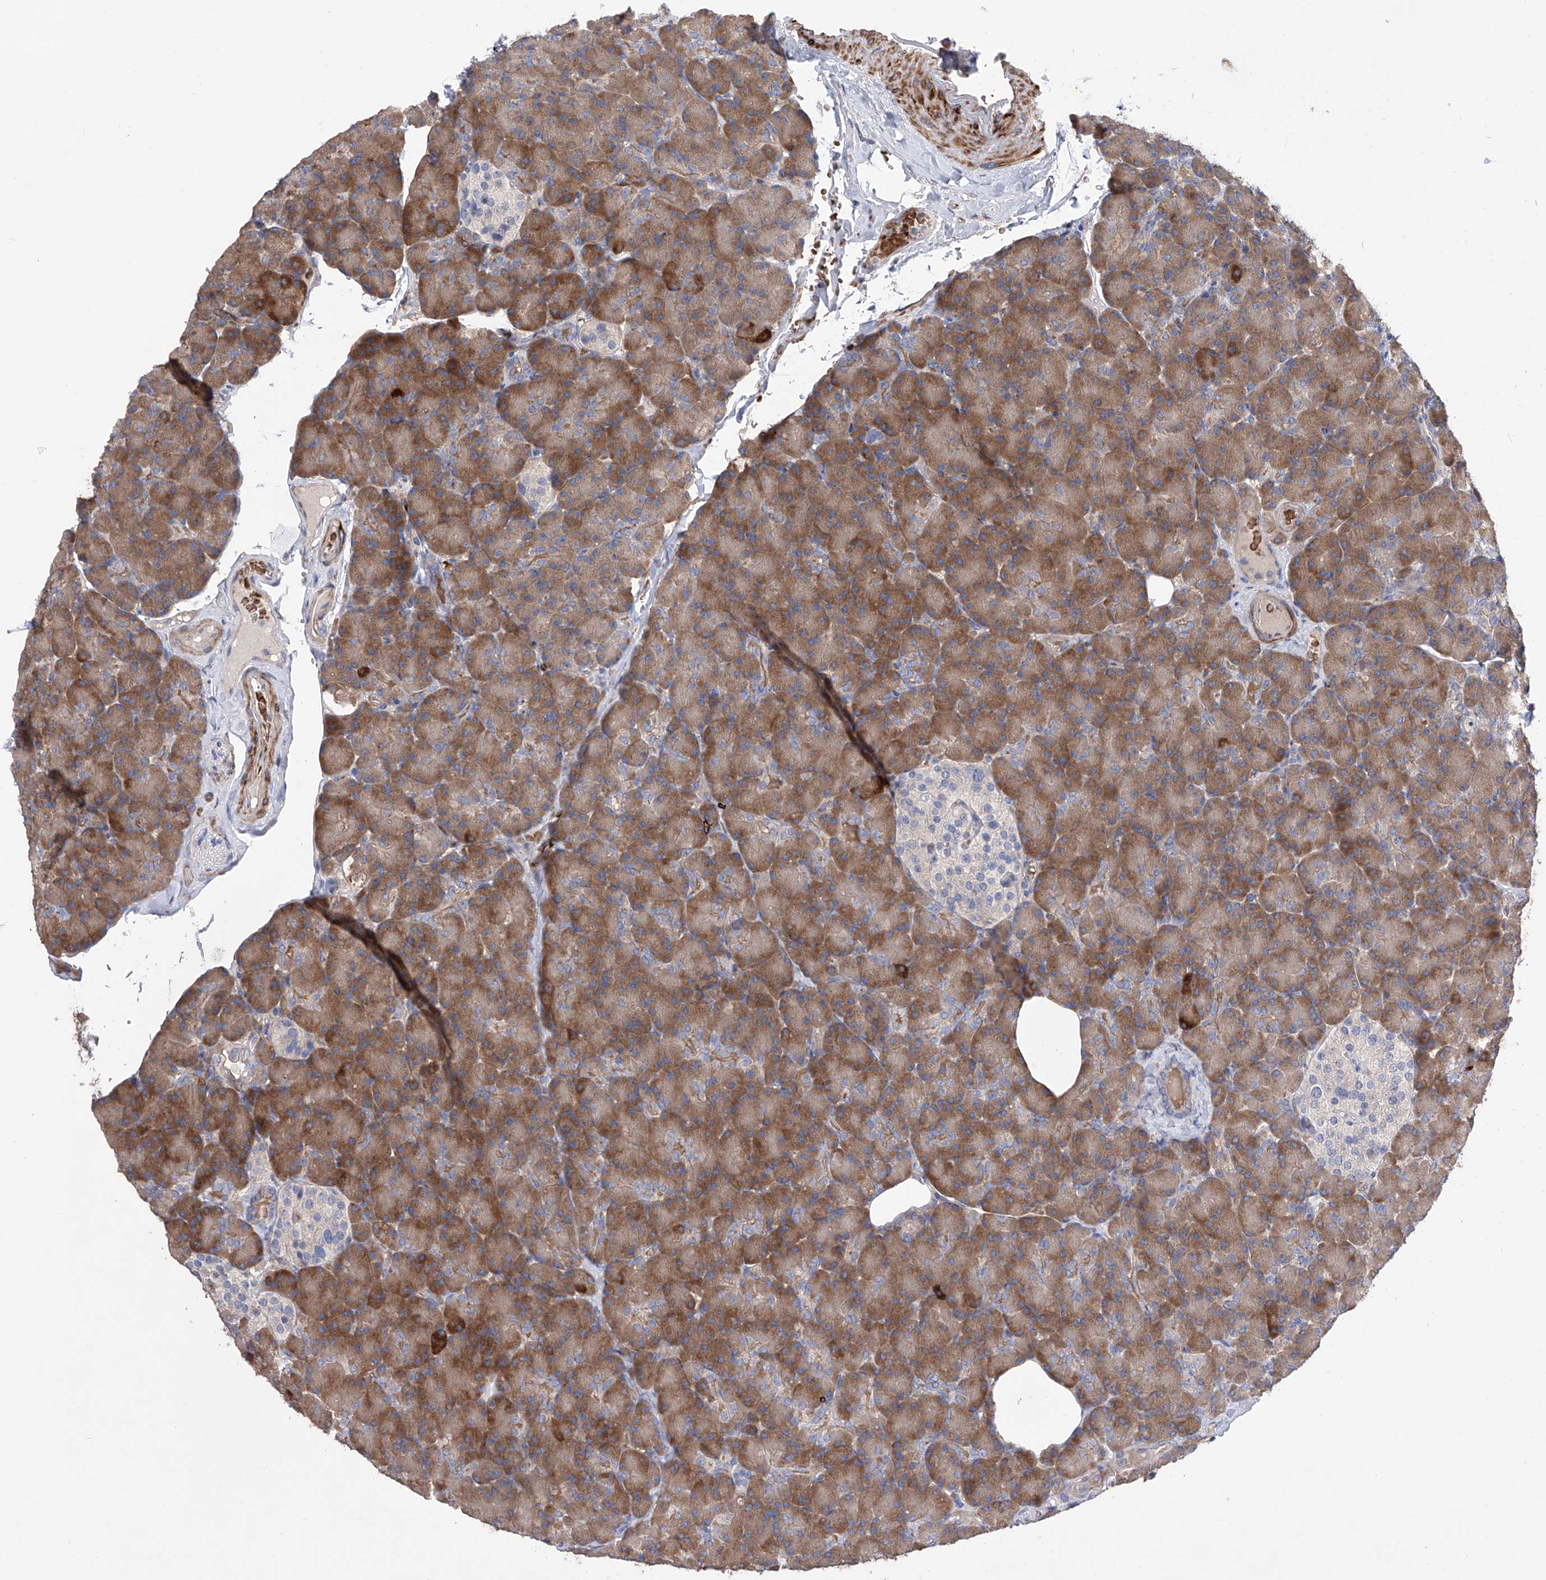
{"staining": {"intensity": "moderate", "quantity": ">75%", "location": "cytoplasmic/membranous"}, "tissue": "pancreas", "cell_type": "Exocrine glandular cells", "image_type": "normal", "snomed": [{"axis": "morphology", "description": "Normal tissue, NOS"}, {"axis": "topography", "description": "Pancreas"}], "caption": "Immunohistochemical staining of normal human pancreas shows >75% levels of moderate cytoplasmic/membranous protein positivity in approximately >75% of exocrine glandular cells.", "gene": "NFATC4", "patient": {"sex": "female", "age": 43}}